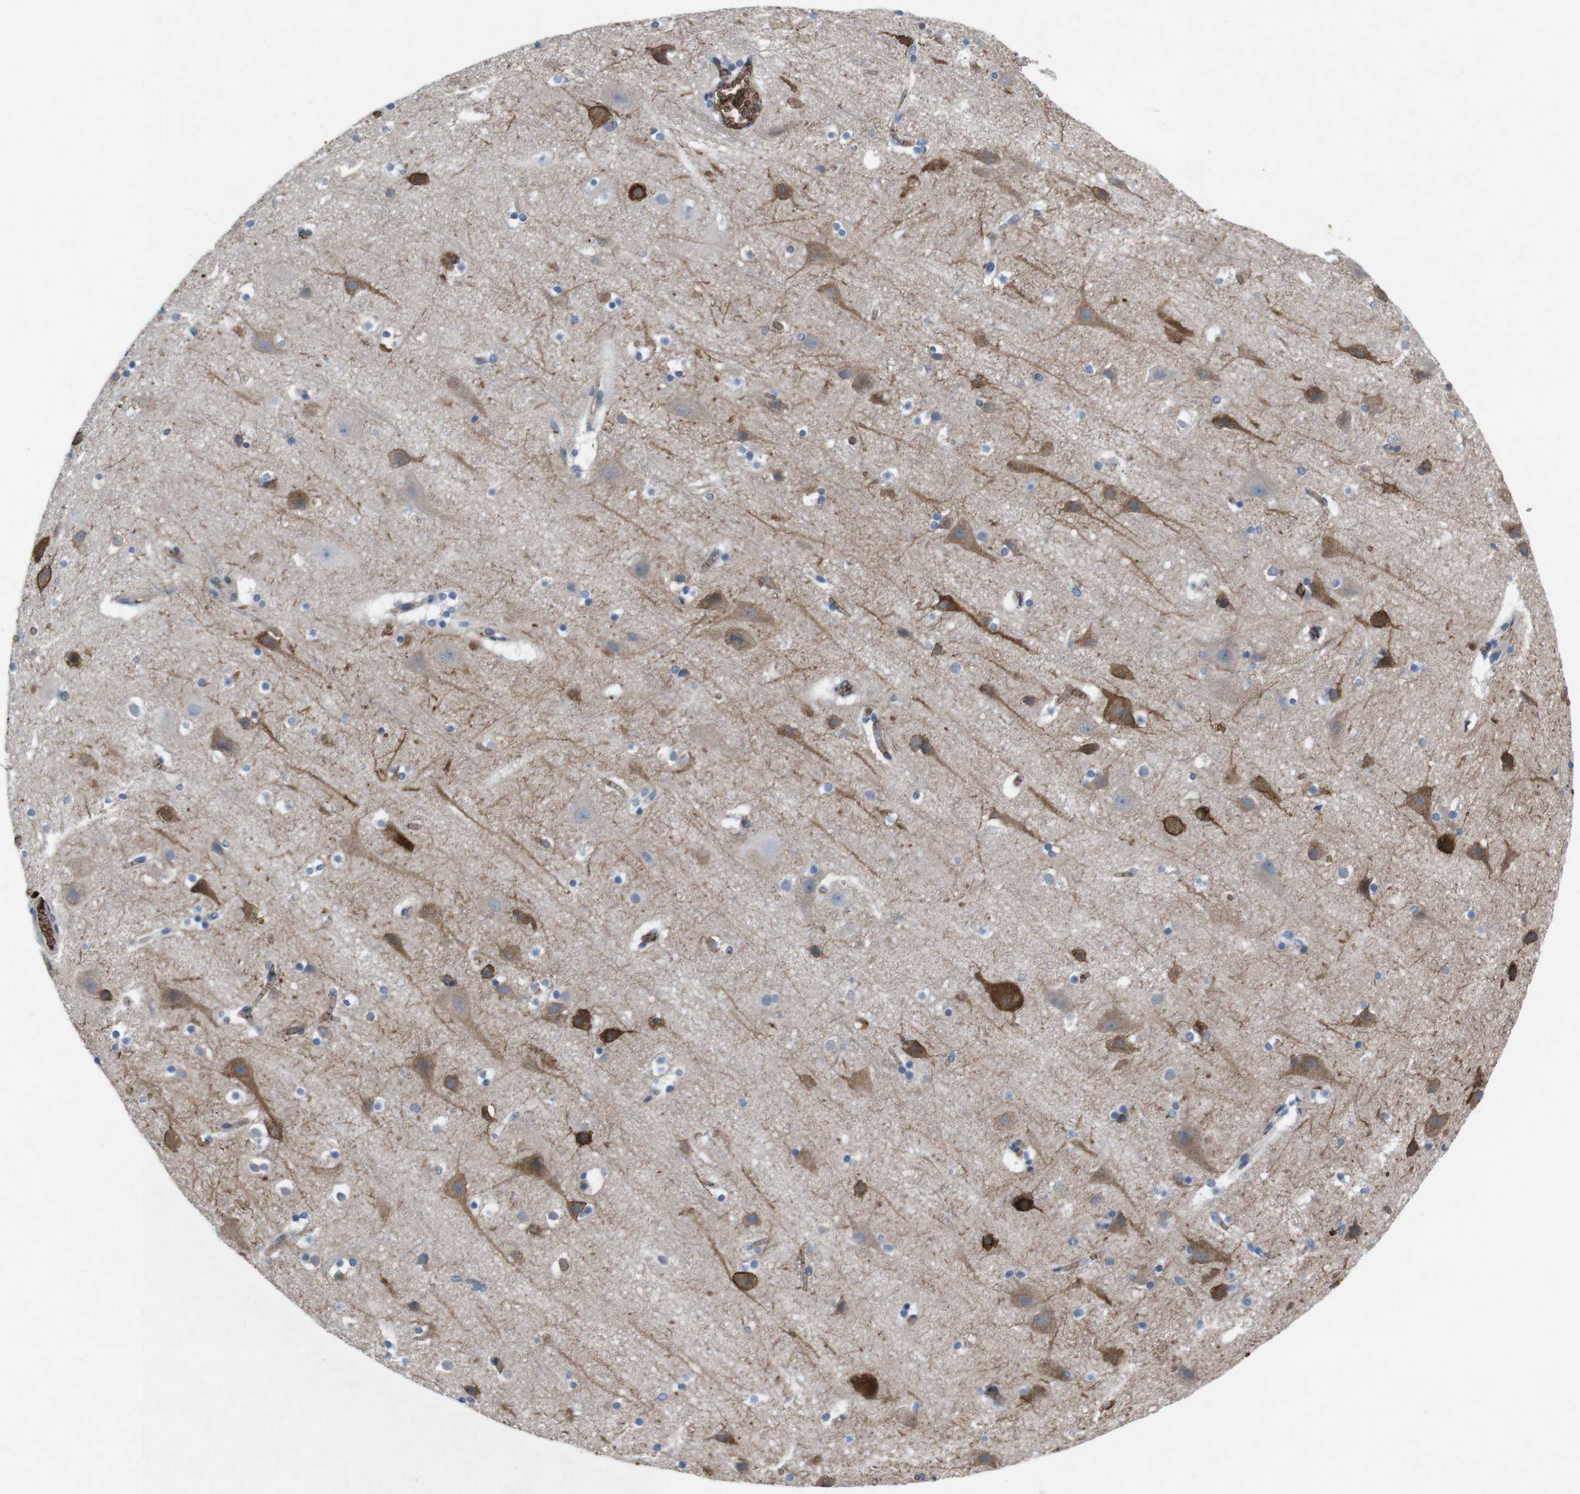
{"staining": {"intensity": "weak", "quantity": ">75%", "location": "cytoplasmic/membranous"}, "tissue": "cerebral cortex", "cell_type": "Endothelial cells", "image_type": "normal", "snomed": [{"axis": "morphology", "description": "Normal tissue, NOS"}, {"axis": "topography", "description": "Cerebral cortex"}], "caption": "Immunohistochemistry (IHC) photomicrograph of normal cerebral cortex: cerebral cortex stained using IHC displays low levels of weak protein expression localized specifically in the cytoplasmic/membranous of endothelial cells, appearing as a cytoplasmic/membranous brown color.", "gene": "SPTB", "patient": {"sex": "male", "age": 45}}